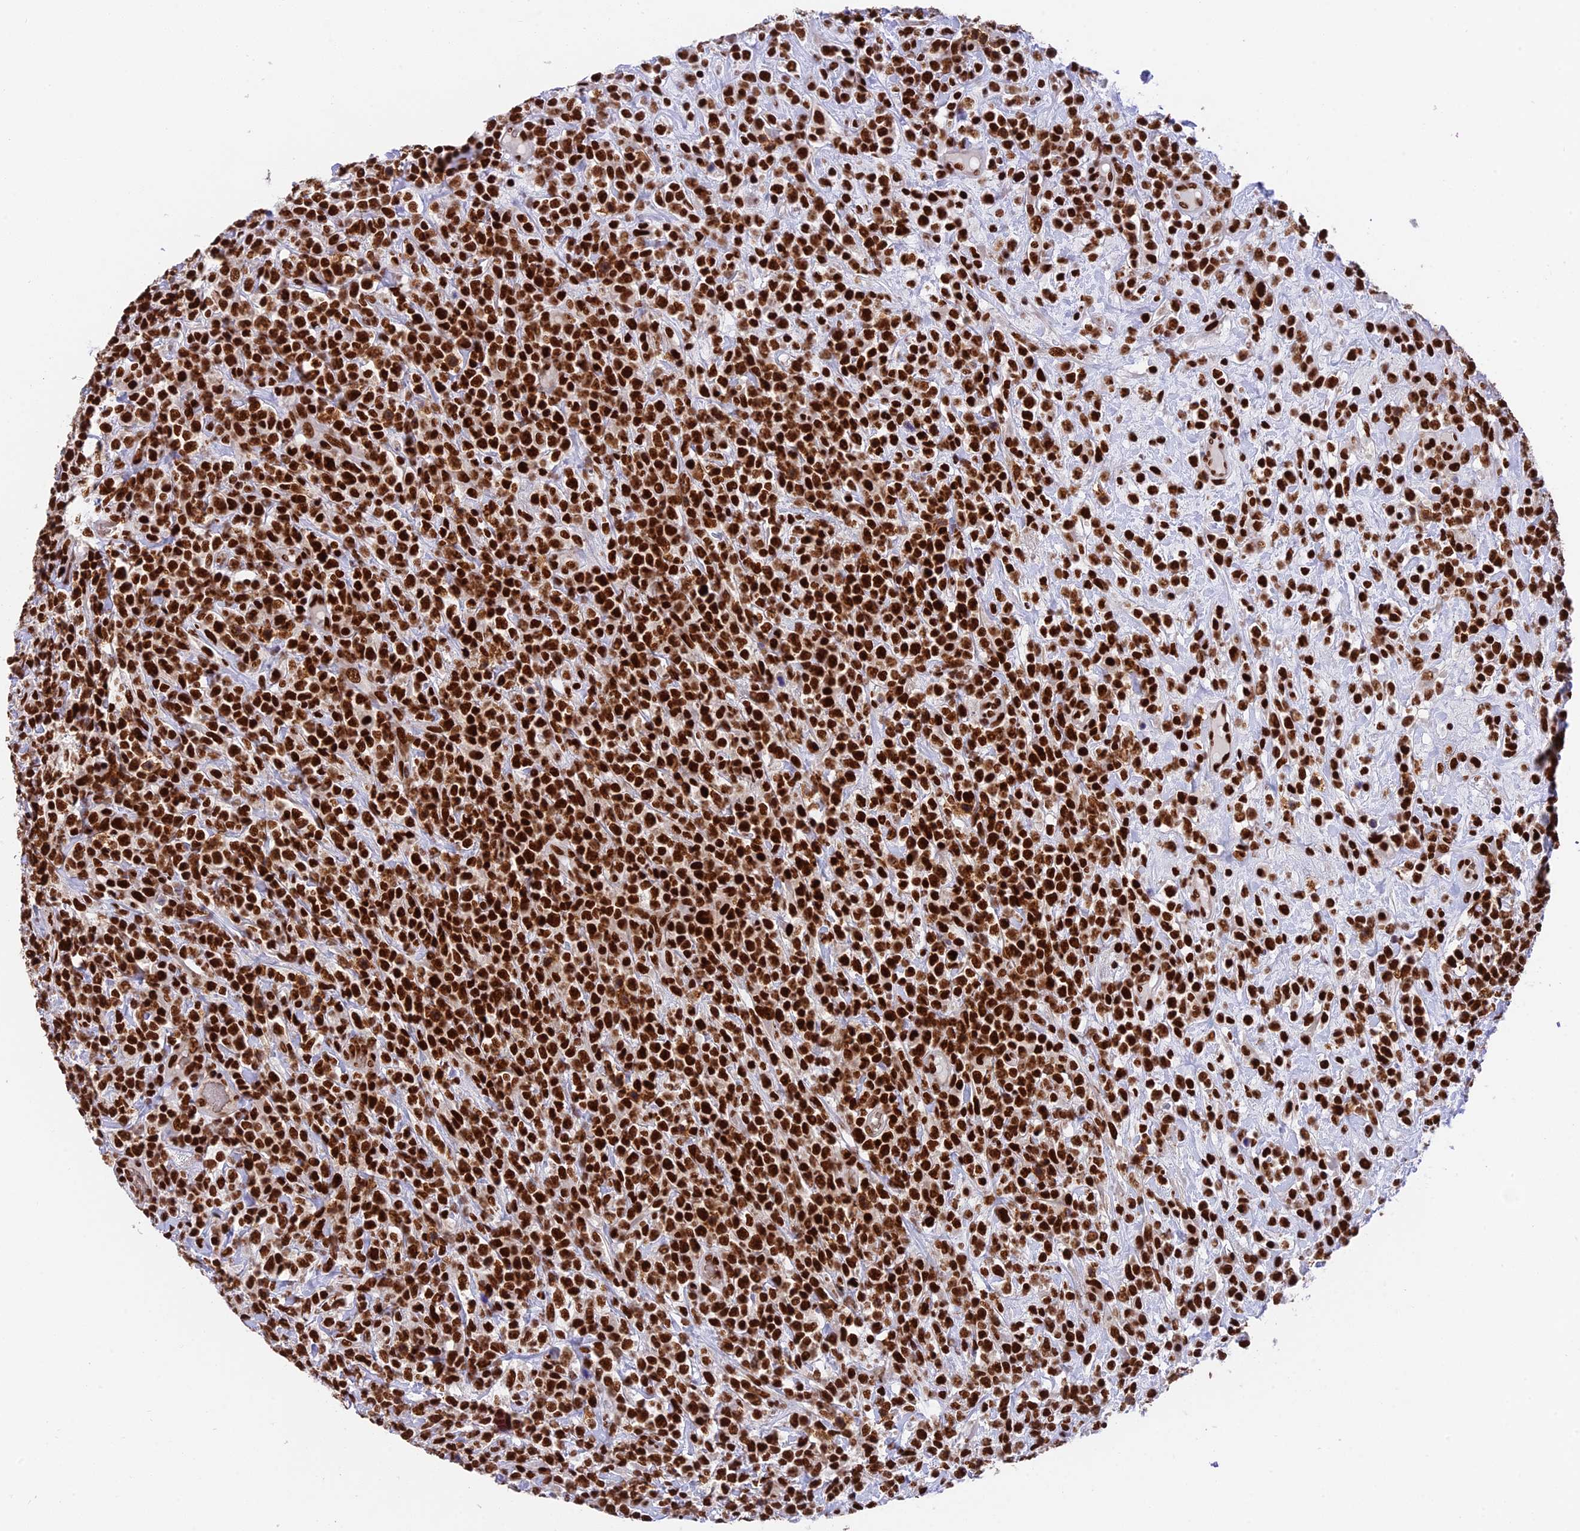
{"staining": {"intensity": "strong", "quantity": ">75%", "location": "nuclear"}, "tissue": "lymphoma", "cell_type": "Tumor cells", "image_type": "cancer", "snomed": [{"axis": "morphology", "description": "Malignant lymphoma, non-Hodgkin's type, High grade"}, {"axis": "topography", "description": "Colon"}], "caption": "Immunohistochemical staining of human high-grade malignant lymphoma, non-Hodgkin's type shows high levels of strong nuclear protein expression in about >75% of tumor cells. (IHC, brightfield microscopy, high magnification).", "gene": "EEF1AKMT3", "patient": {"sex": "female", "age": 53}}